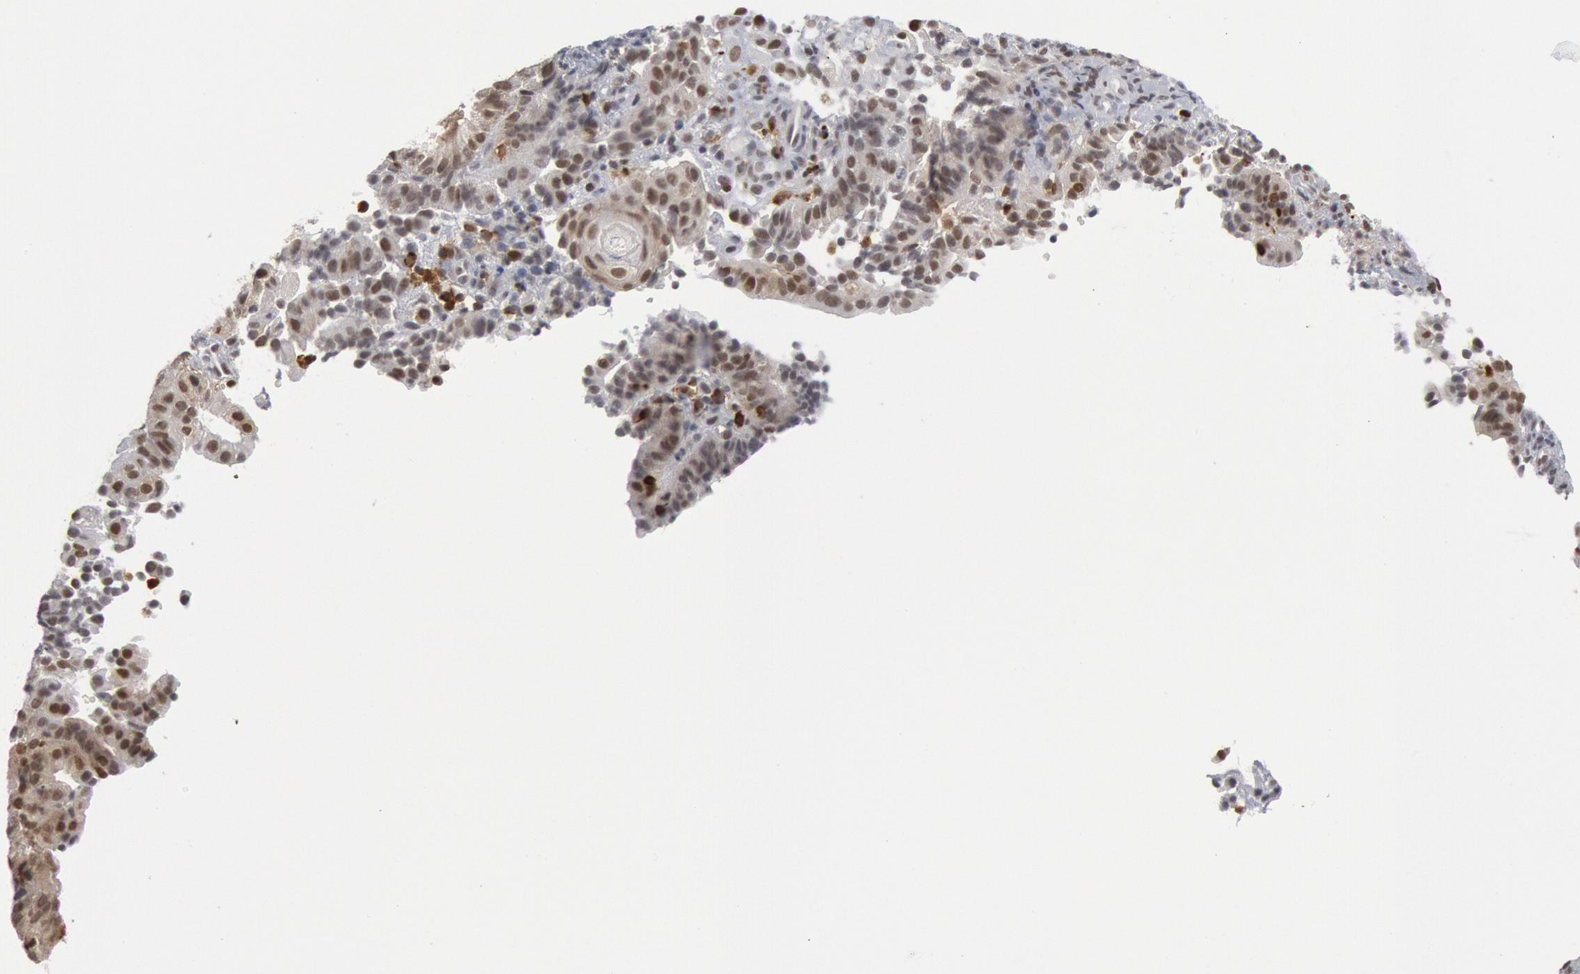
{"staining": {"intensity": "moderate", "quantity": ">75%", "location": "nuclear"}, "tissue": "cervical cancer", "cell_type": "Tumor cells", "image_type": "cancer", "snomed": [{"axis": "morphology", "description": "Adenocarcinoma, NOS"}, {"axis": "topography", "description": "Cervix"}], "caption": "High-power microscopy captured an IHC photomicrograph of cervical adenocarcinoma, revealing moderate nuclear positivity in approximately >75% of tumor cells.", "gene": "PTPN6", "patient": {"sex": "female", "age": 60}}